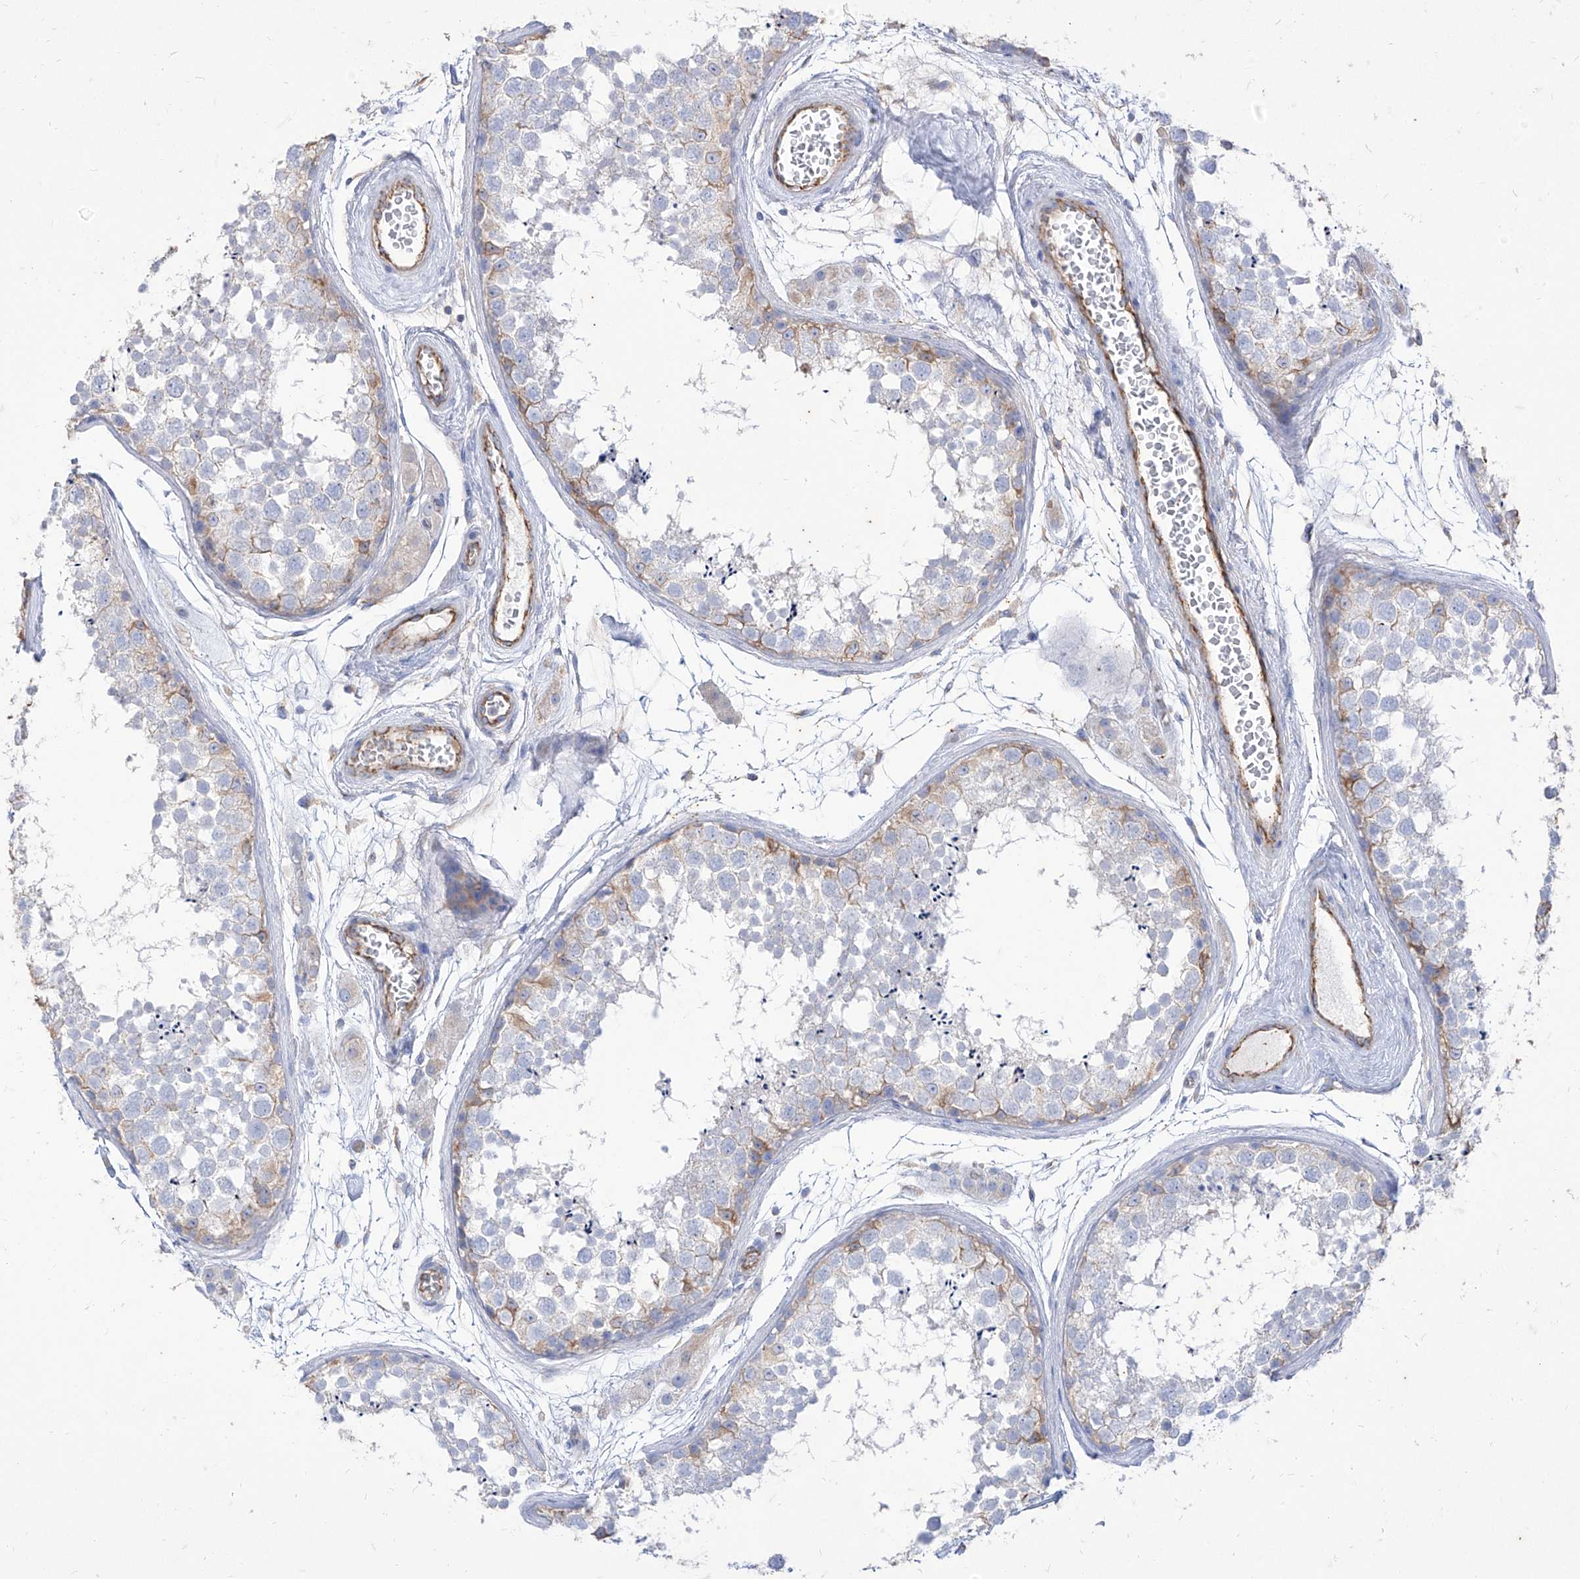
{"staining": {"intensity": "weak", "quantity": "<25%", "location": "cytoplasmic/membranous"}, "tissue": "testis", "cell_type": "Cells in seminiferous ducts", "image_type": "normal", "snomed": [{"axis": "morphology", "description": "Normal tissue, NOS"}, {"axis": "topography", "description": "Testis"}], "caption": "Immunohistochemistry (IHC) of unremarkable human testis displays no positivity in cells in seminiferous ducts. Nuclei are stained in blue.", "gene": "C1orf74", "patient": {"sex": "male", "age": 56}}